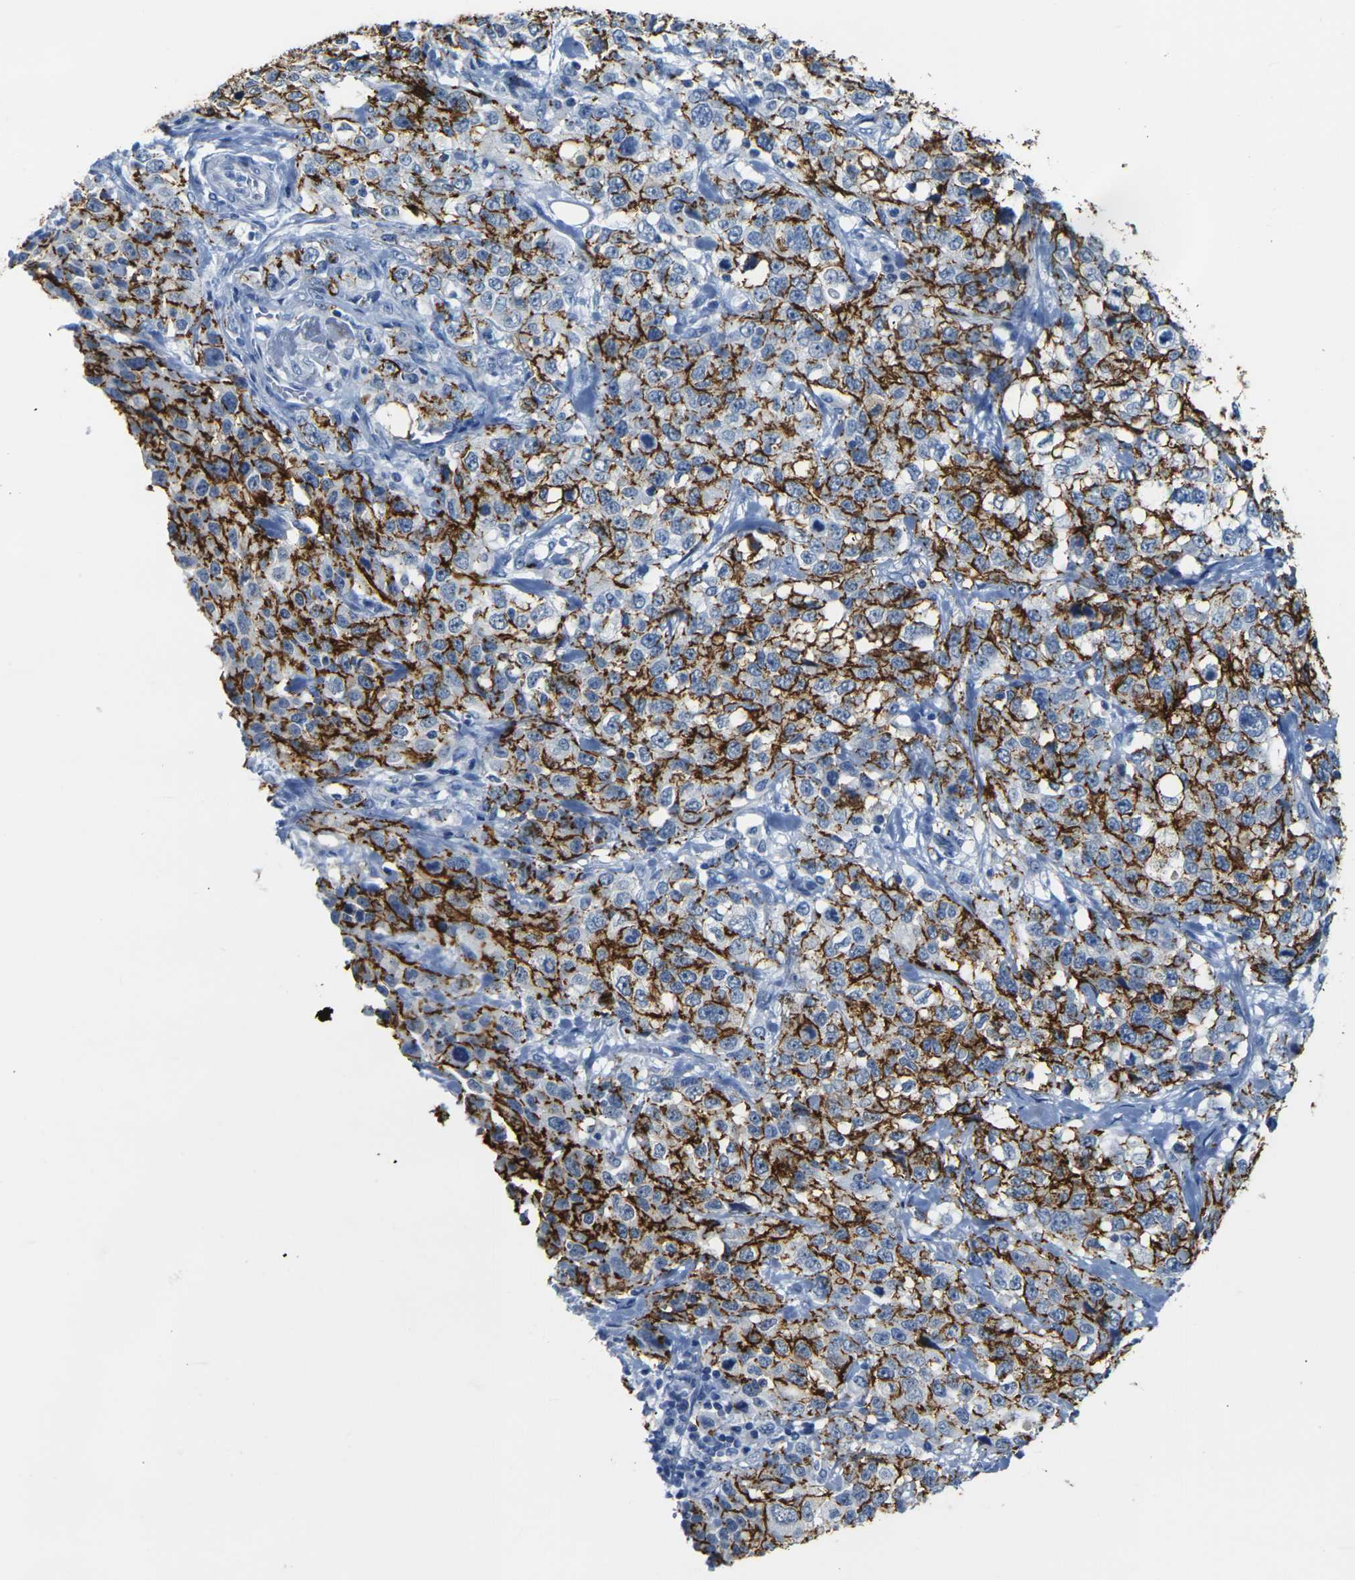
{"staining": {"intensity": "strong", "quantity": ">75%", "location": "cytoplasmic/membranous"}, "tissue": "stomach cancer", "cell_type": "Tumor cells", "image_type": "cancer", "snomed": [{"axis": "morphology", "description": "Normal tissue, NOS"}, {"axis": "morphology", "description": "Adenocarcinoma, NOS"}, {"axis": "topography", "description": "Stomach"}], "caption": "Stomach cancer (adenocarcinoma) tissue reveals strong cytoplasmic/membranous positivity in approximately >75% of tumor cells, visualized by immunohistochemistry. The staining was performed using DAB to visualize the protein expression in brown, while the nuclei were stained in blue with hematoxylin (Magnification: 20x).", "gene": "CLDN7", "patient": {"sex": "male", "age": 48}}